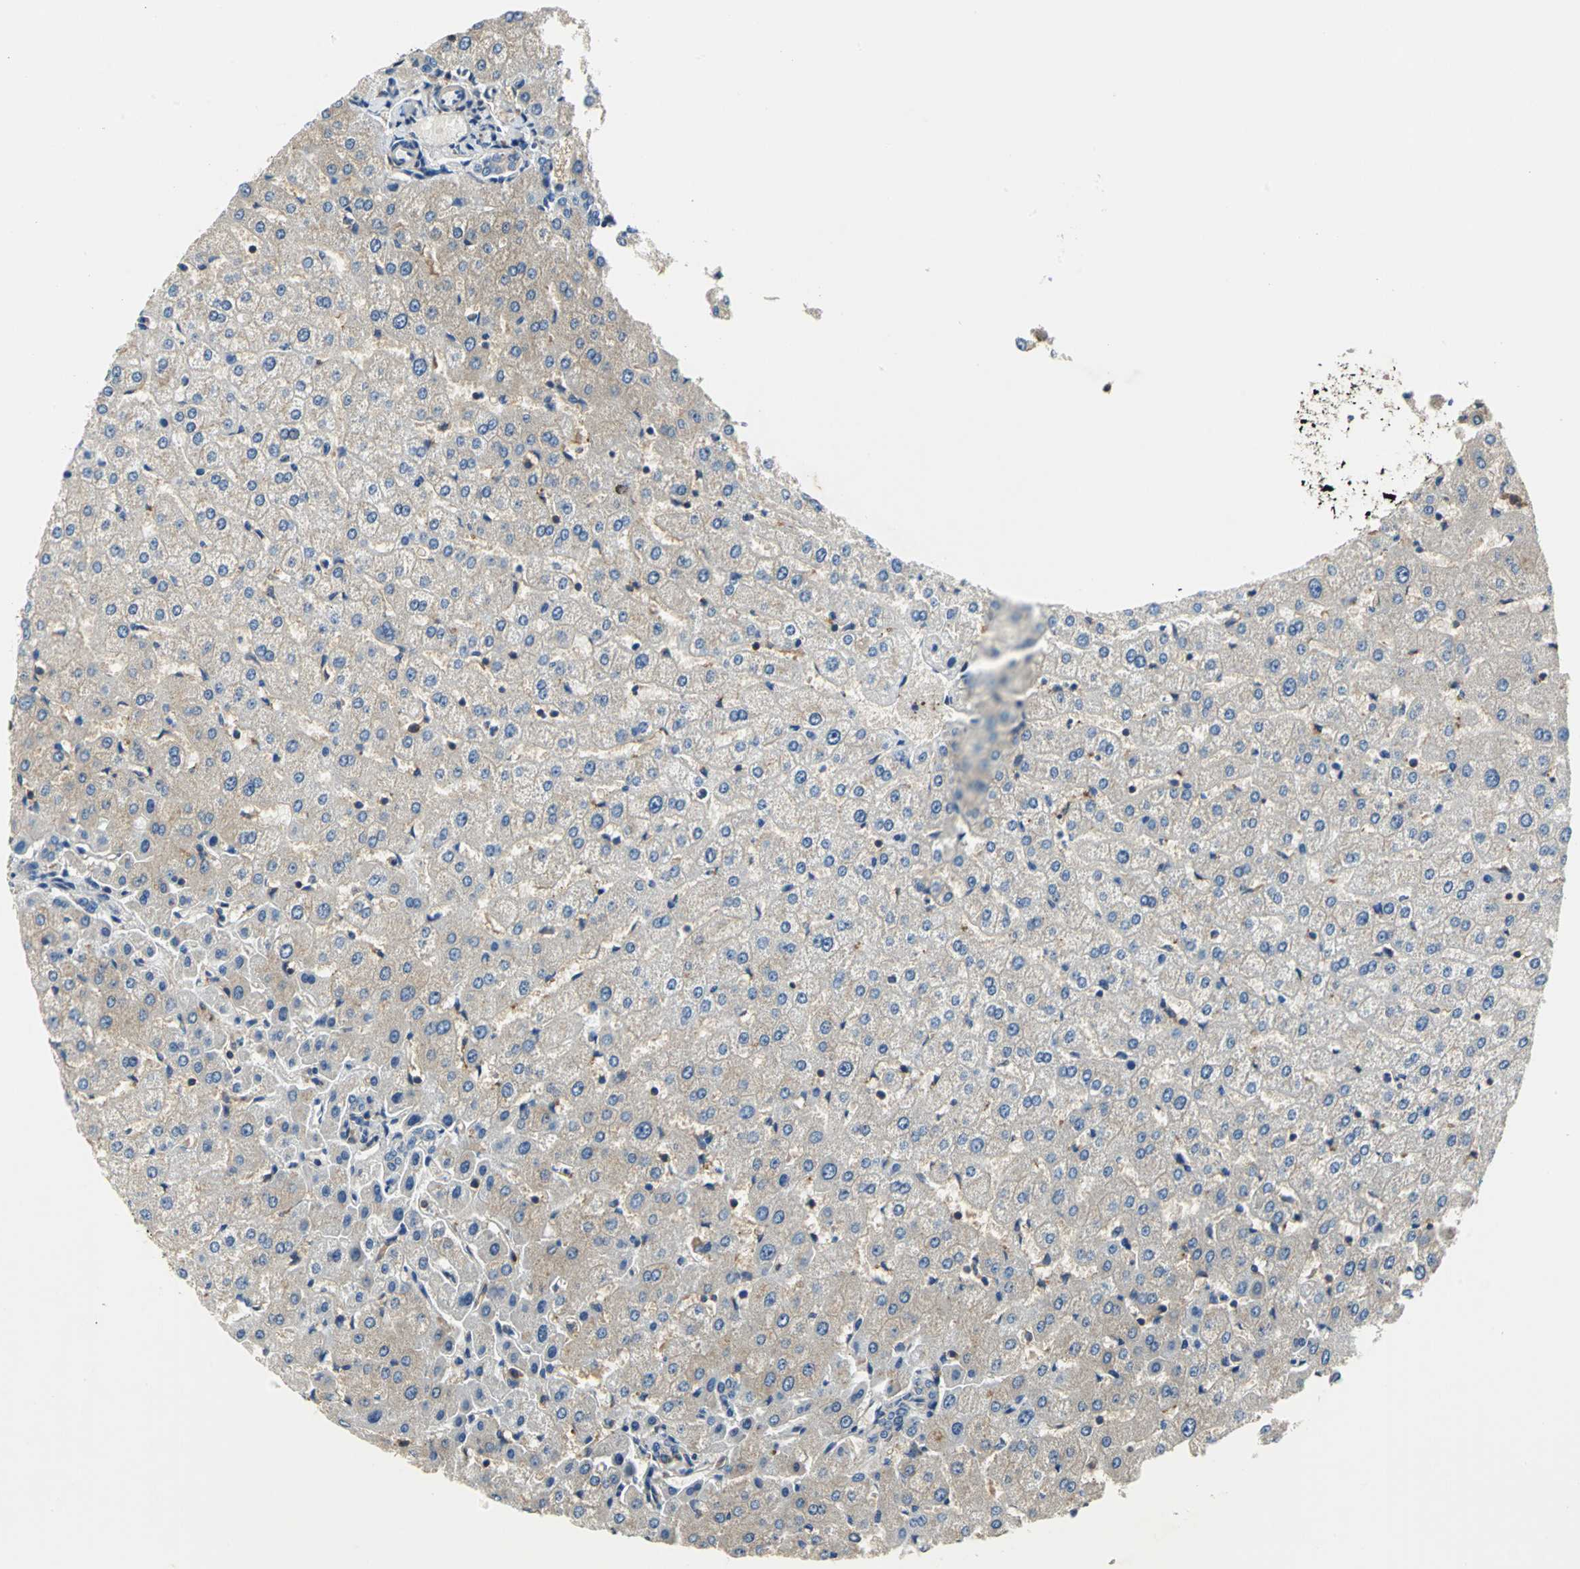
{"staining": {"intensity": "weak", "quantity": ">75%", "location": "cytoplasmic/membranous"}, "tissue": "liver", "cell_type": "Cholangiocytes", "image_type": "normal", "snomed": [{"axis": "morphology", "description": "Normal tissue, NOS"}, {"axis": "morphology", "description": "Fibrosis, NOS"}, {"axis": "topography", "description": "Liver"}], "caption": "Protein staining by immunohistochemistry (IHC) exhibits weak cytoplasmic/membranous positivity in about >75% of cholangiocytes in benign liver. The protein of interest is stained brown, and the nuclei are stained in blue (DAB IHC with brightfield microscopy, high magnification).", "gene": "DDX3X", "patient": {"sex": "female", "age": 29}}